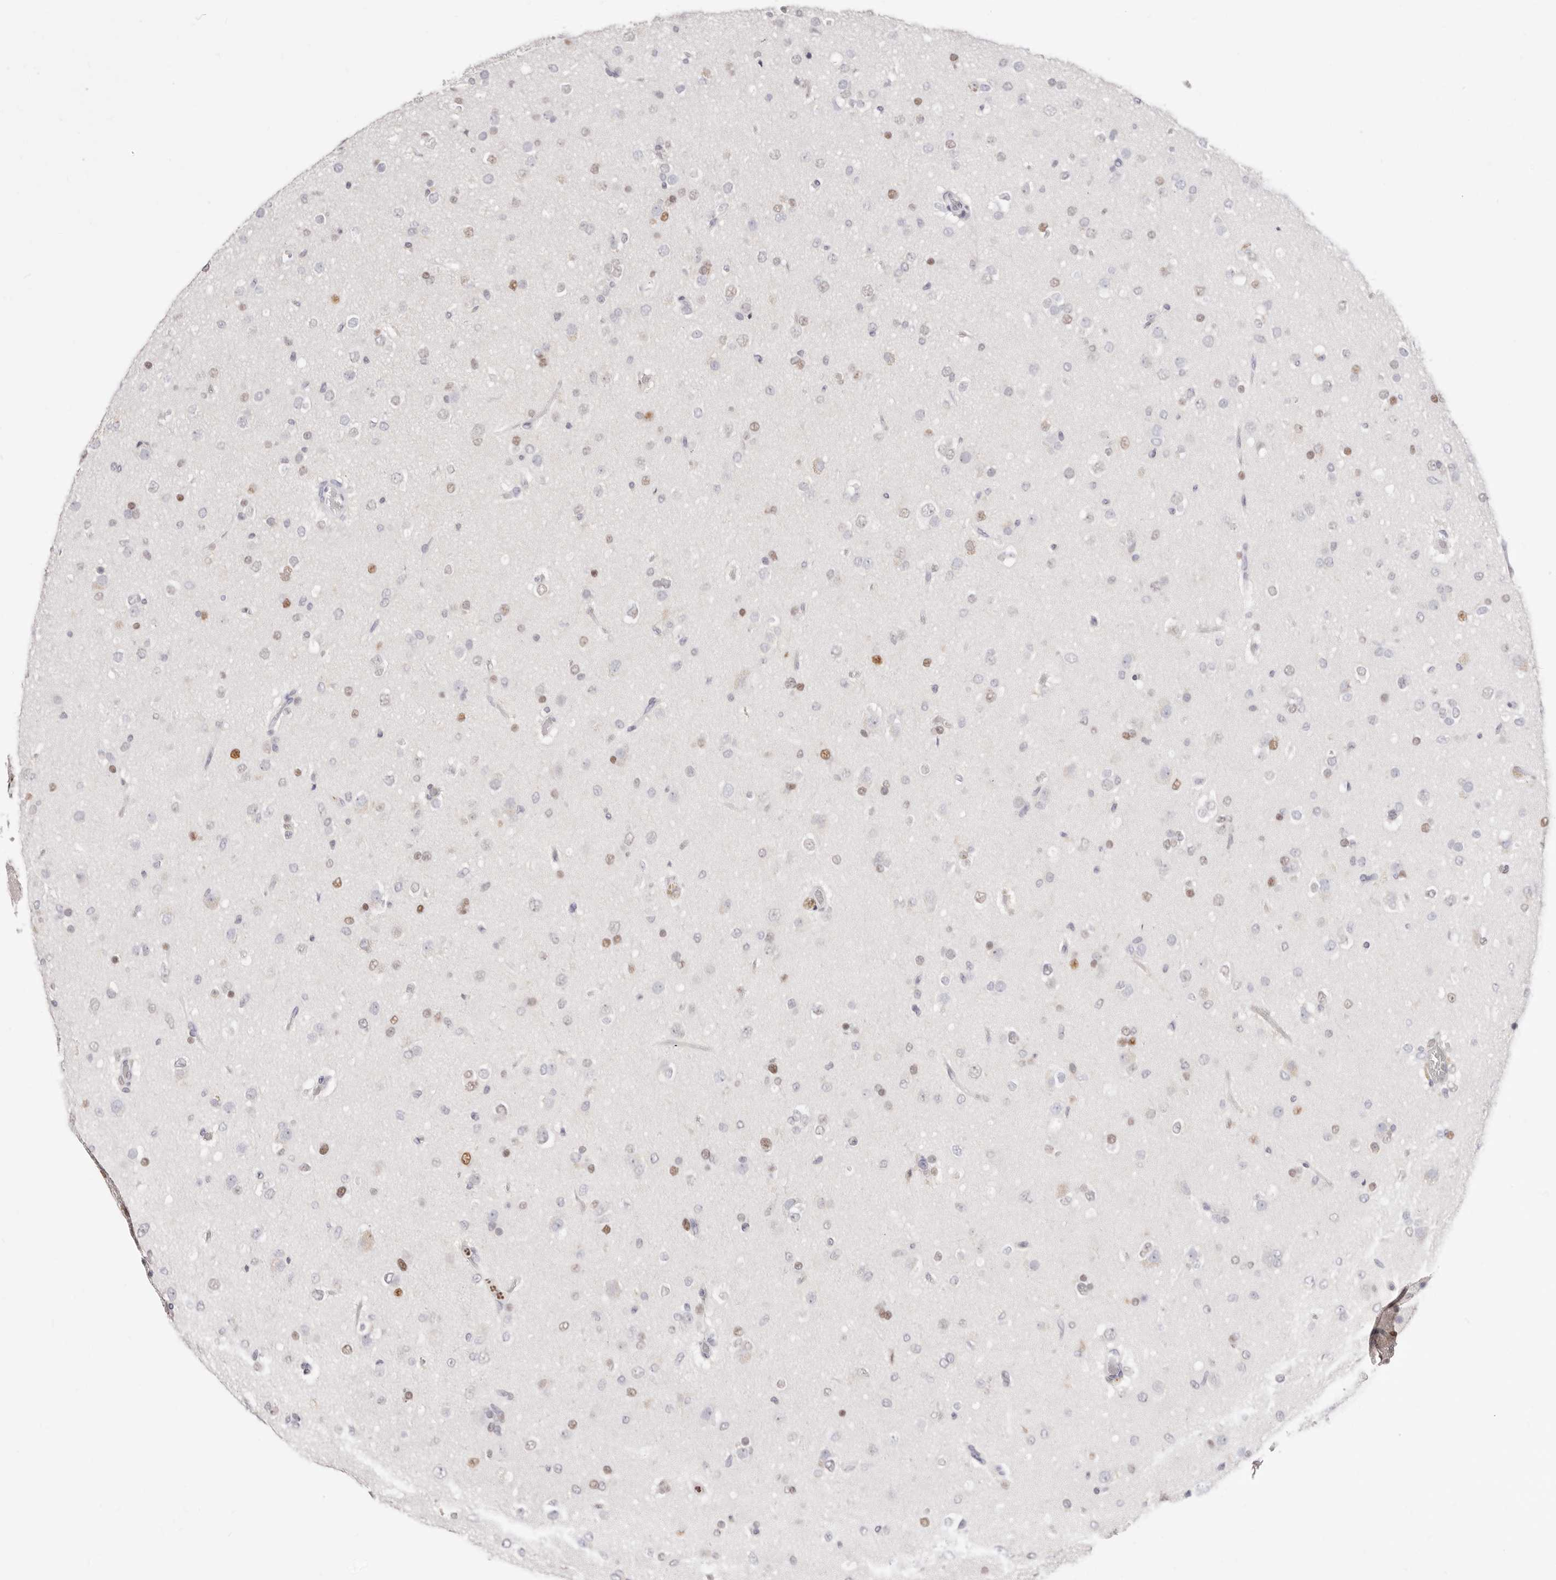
{"staining": {"intensity": "moderate", "quantity": "<25%", "location": "nuclear"}, "tissue": "glioma", "cell_type": "Tumor cells", "image_type": "cancer", "snomed": [{"axis": "morphology", "description": "Glioma, malignant, Low grade"}, {"axis": "topography", "description": "Brain"}], "caption": "This micrograph demonstrates malignant glioma (low-grade) stained with immunohistochemistry to label a protein in brown. The nuclear of tumor cells show moderate positivity for the protein. Nuclei are counter-stained blue.", "gene": "TKT", "patient": {"sex": "male", "age": 65}}